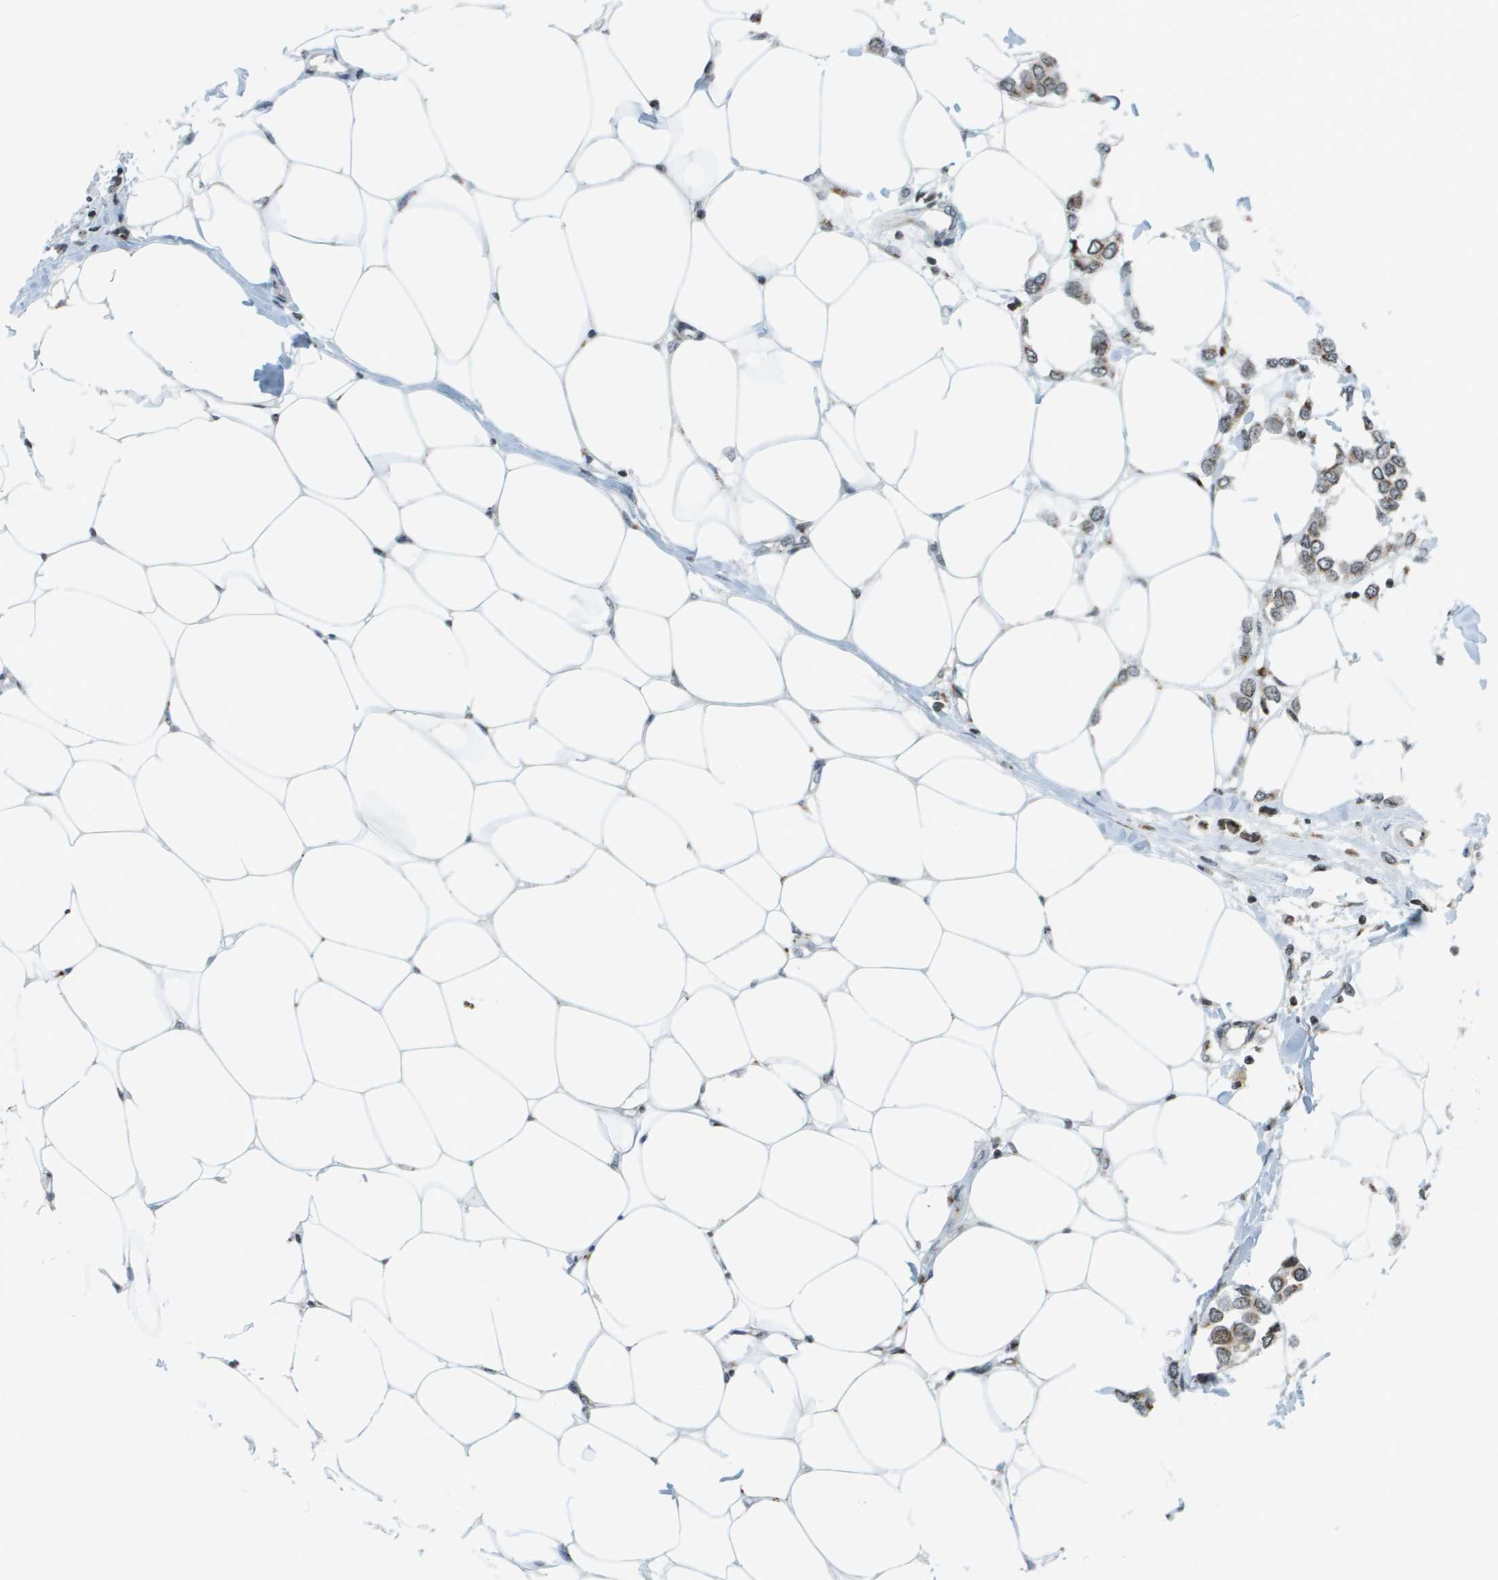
{"staining": {"intensity": "weak", "quantity": ">75%", "location": "cytoplasmic/membranous,nuclear"}, "tissue": "breast cancer", "cell_type": "Tumor cells", "image_type": "cancer", "snomed": [{"axis": "morphology", "description": "Lobular carcinoma"}, {"axis": "topography", "description": "Breast"}], "caption": "The image reveals staining of breast cancer (lobular carcinoma), revealing weak cytoplasmic/membranous and nuclear protein staining (brown color) within tumor cells. The staining was performed using DAB (3,3'-diaminobenzidine) to visualize the protein expression in brown, while the nuclei were stained in blue with hematoxylin (Magnification: 20x).", "gene": "EVC", "patient": {"sex": "female", "age": 51}}